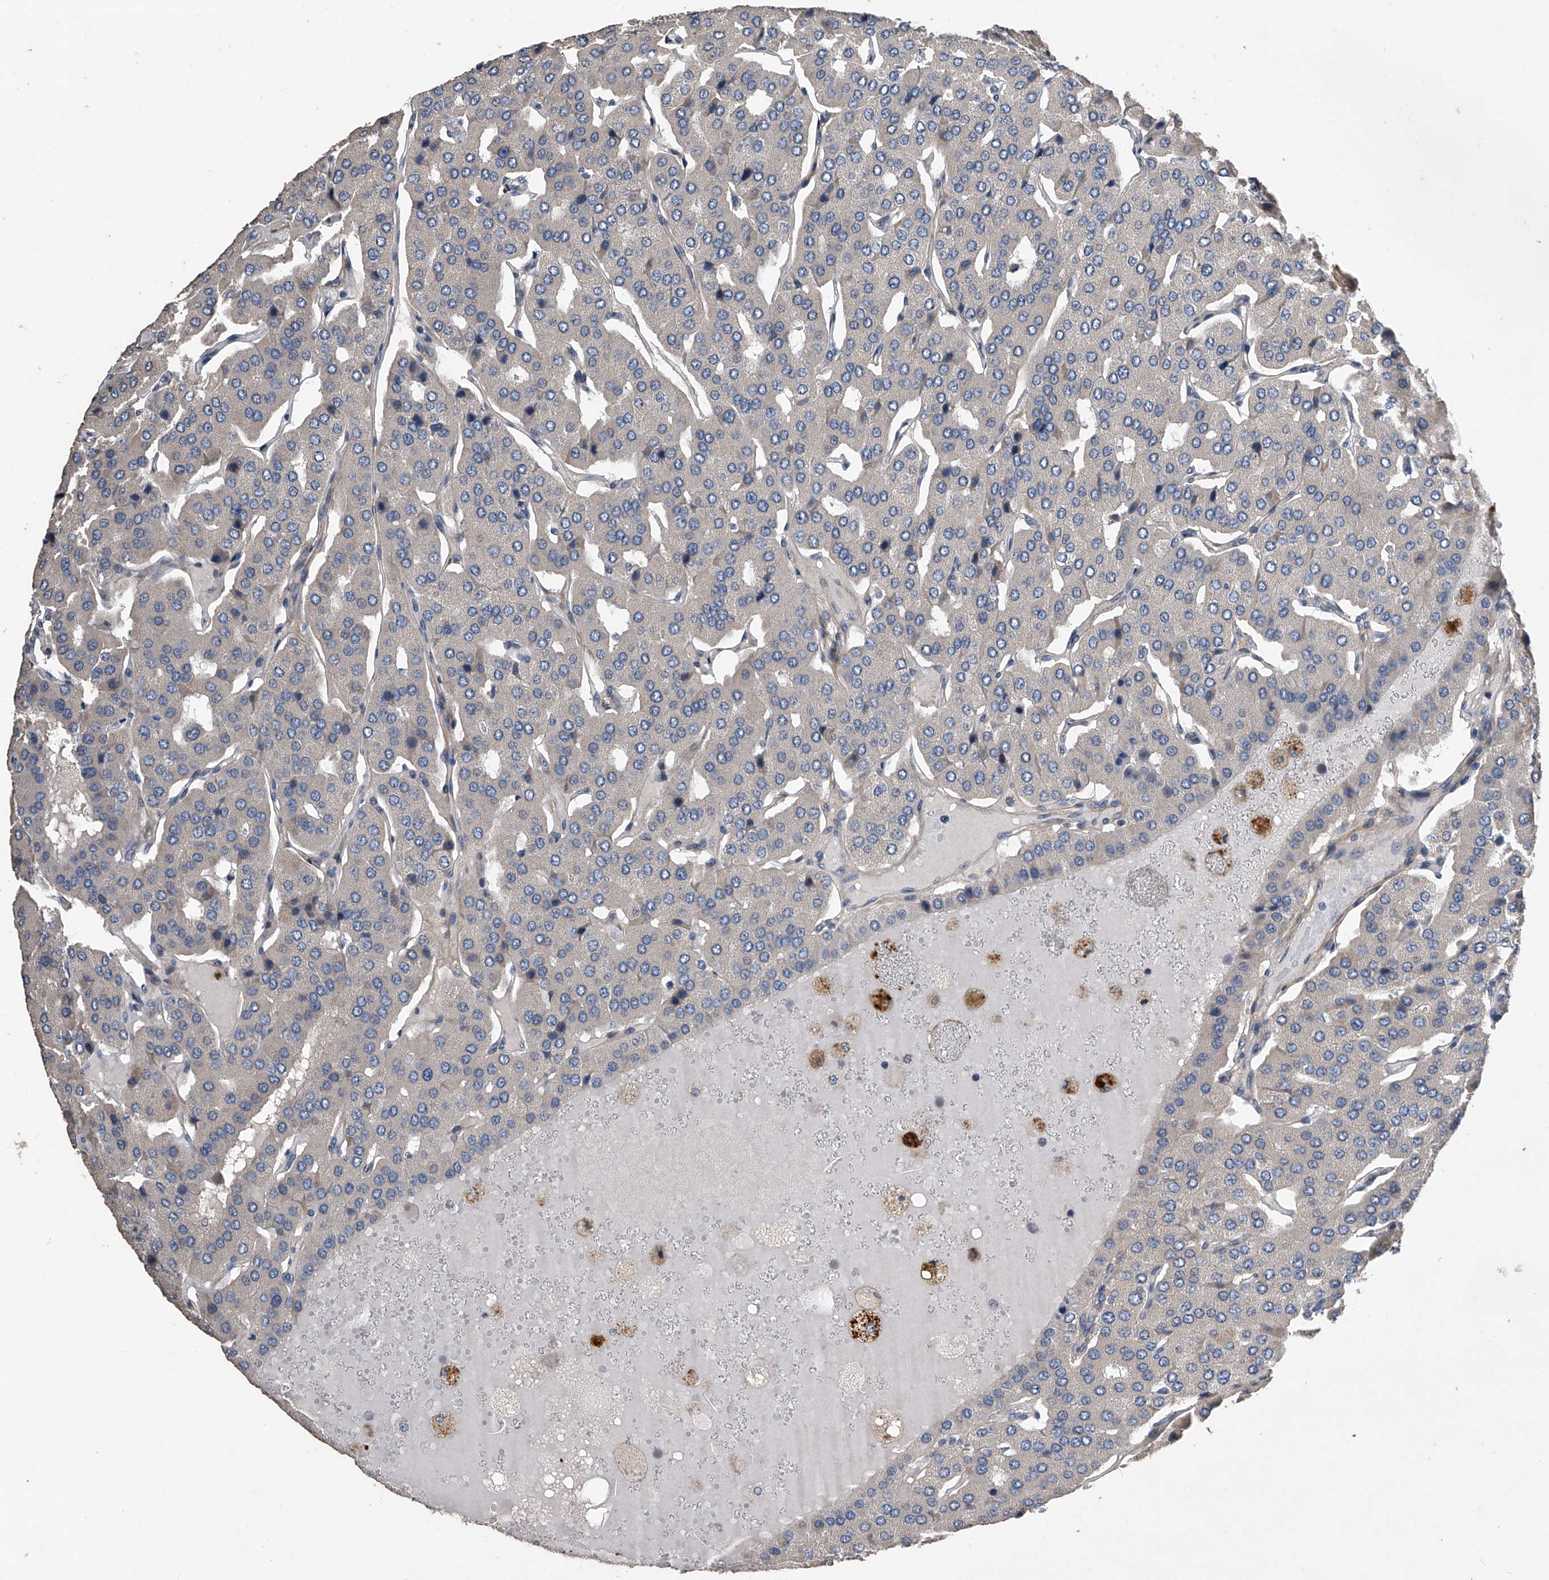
{"staining": {"intensity": "negative", "quantity": "none", "location": "none"}, "tissue": "parathyroid gland", "cell_type": "Glandular cells", "image_type": "normal", "snomed": [{"axis": "morphology", "description": "Normal tissue, NOS"}, {"axis": "morphology", "description": "Adenoma, NOS"}, {"axis": "topography", "description": "Parathyroid gland"}], "caption": "This is an immunohistochemistry image of benign parathyroid gland. There is no staining in glandular cells.", "gene": "PHACTR1", "patient": {"sex": "female", "age": 86}}